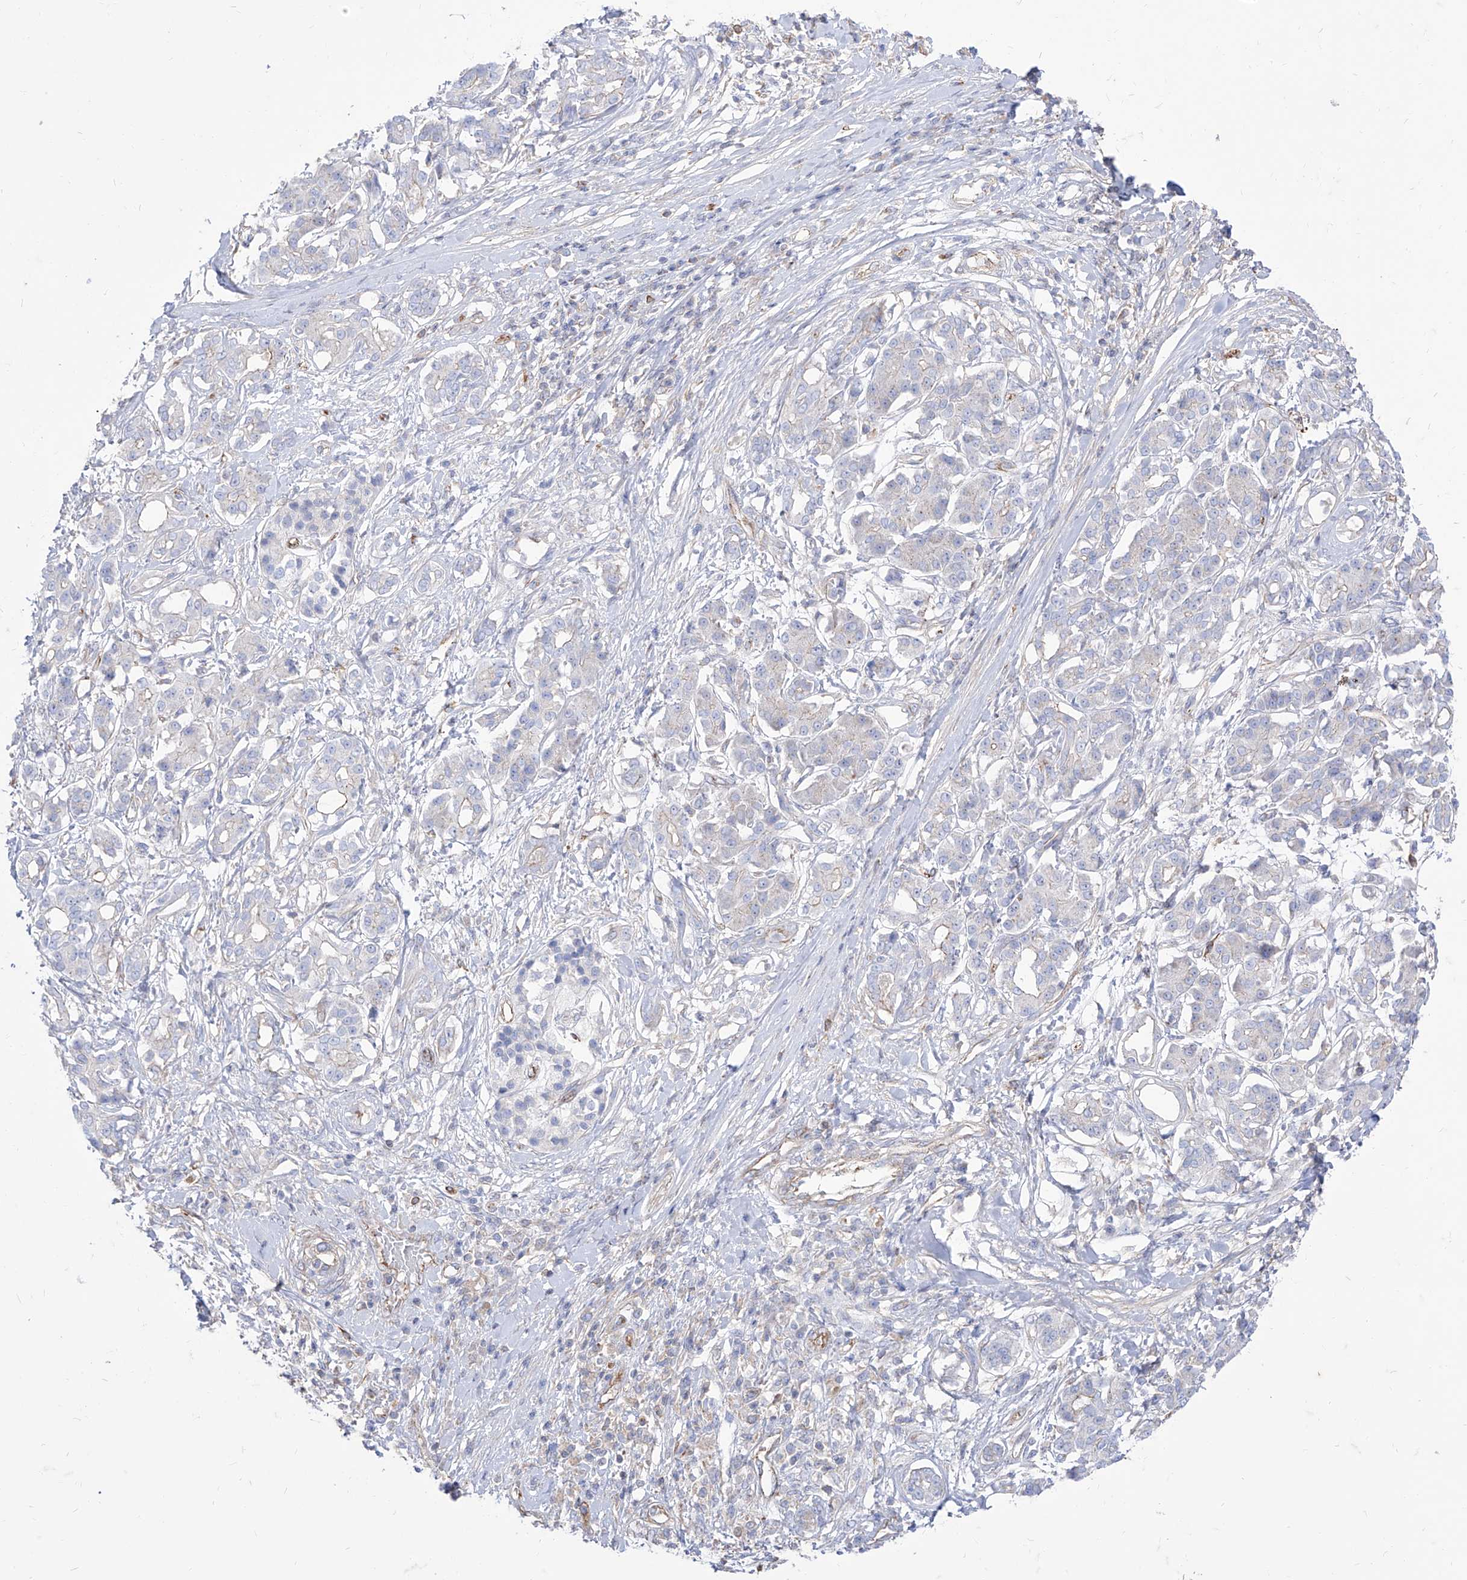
{"staining": {"intensity": "negative", "quantity": "none", "location": "none"}, "tissue": "pancreatic cancer", "cell_type": "Tumor cells", "image_type": "cancer", "snomed": [{"axis": "morphology", "description": "Adenocarcinoma, NOS"}, {"axis": "topography", "description": "Pancreas"}], "caption": "A high-resolution image shows immunohistochemistry staining of pancreatic cancer (adenocarcinoma), which shows no significant expression in tumor cells.", "gene": "C1orf74", "patient": {"sex": "female", "age": 56}}